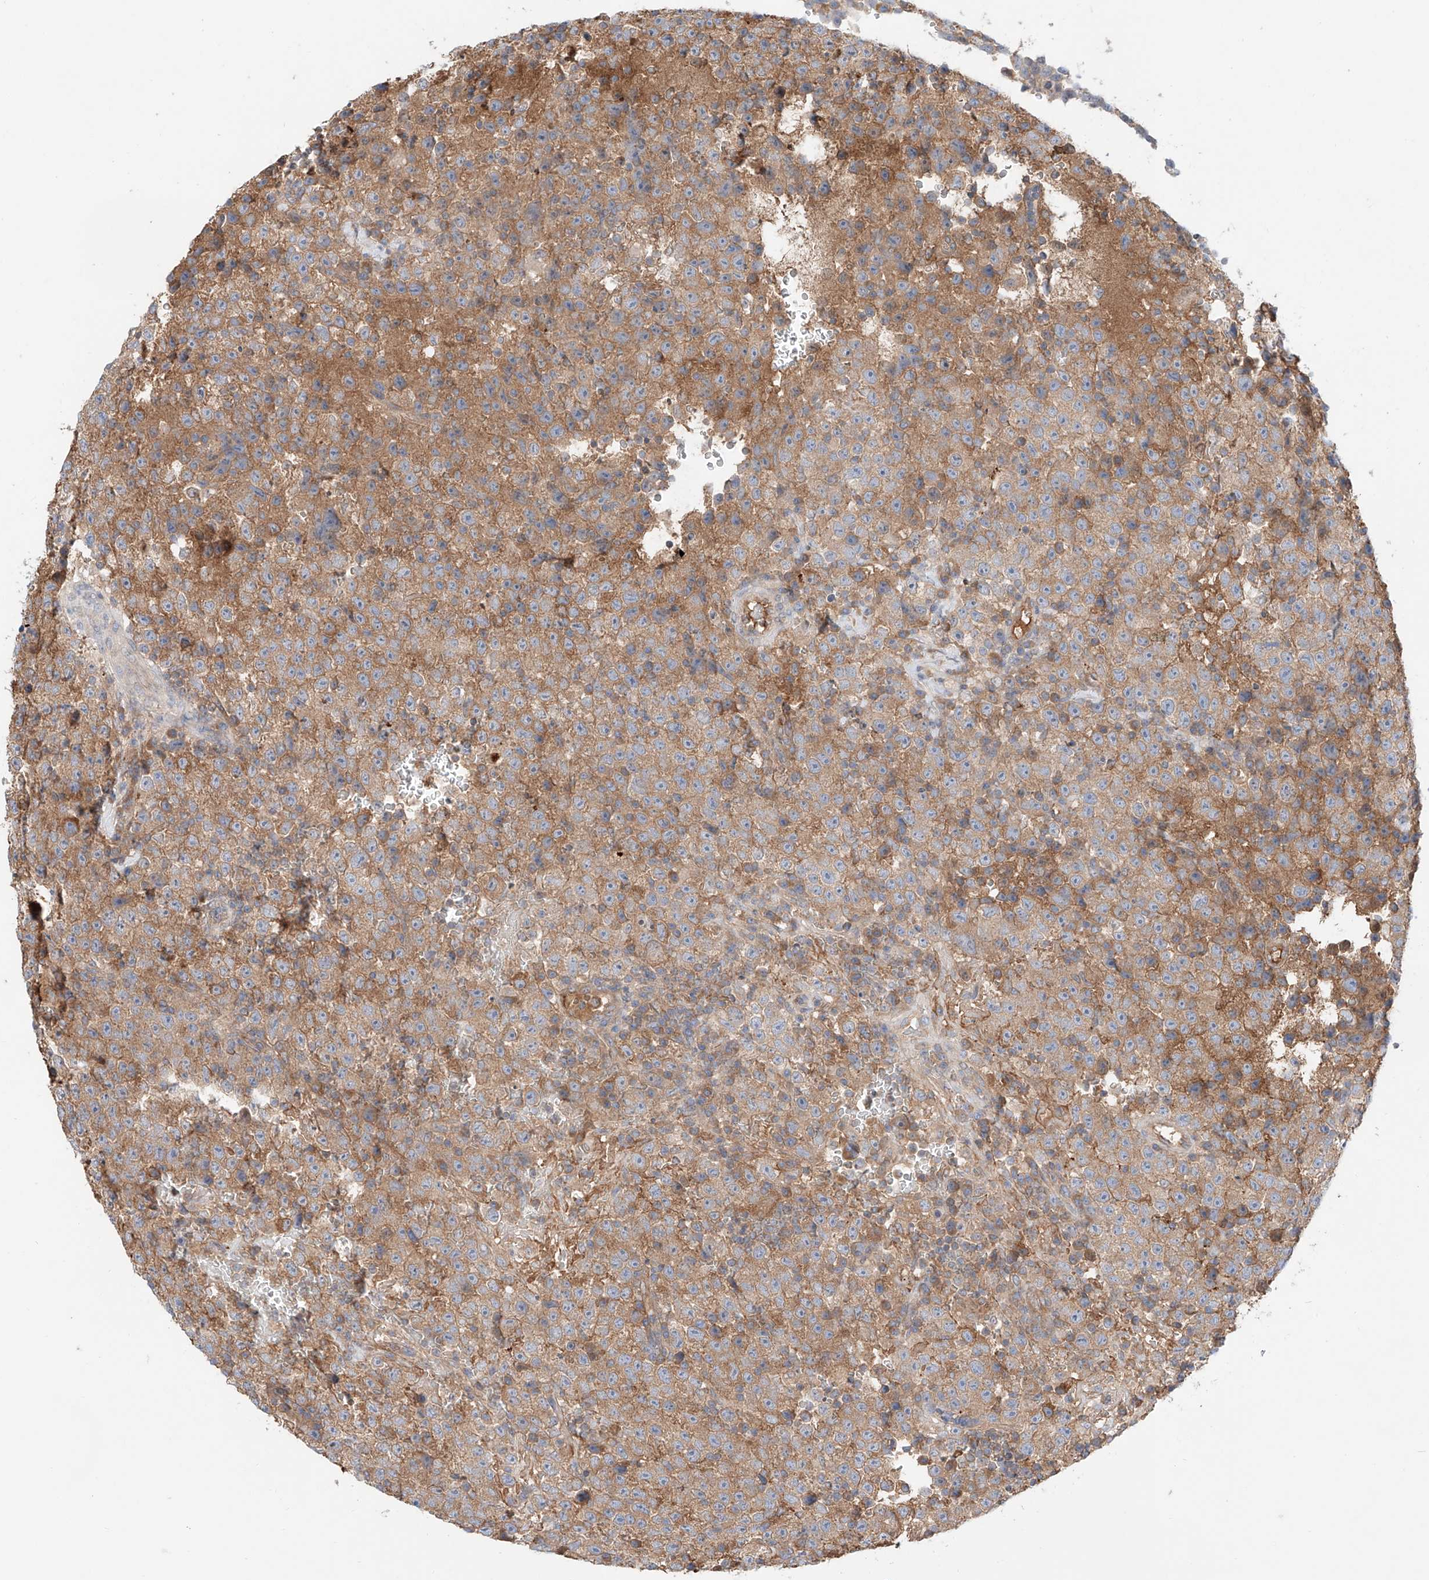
{"staining": {"intensity": "moderate", "quantity": "25%-75%", "location": "cytoplasmic/membranous"}, "tissue": "testis cancer", "cell_type": "Tumor cells", "image_type": "cancer", "snomed": [{"axis": "morphology", "description": "Seminoma, NOS"}, {"axis": "topography", "description": "Testis"}], "caption": "Testis cancer (seminoma) stained with IHC reveals moderate cytoplasmic/membranous staining in approximately 25%-75% of tumor cells.", "gene": "PGGT1B", "patient": {"sex": "male", "age": 22}}